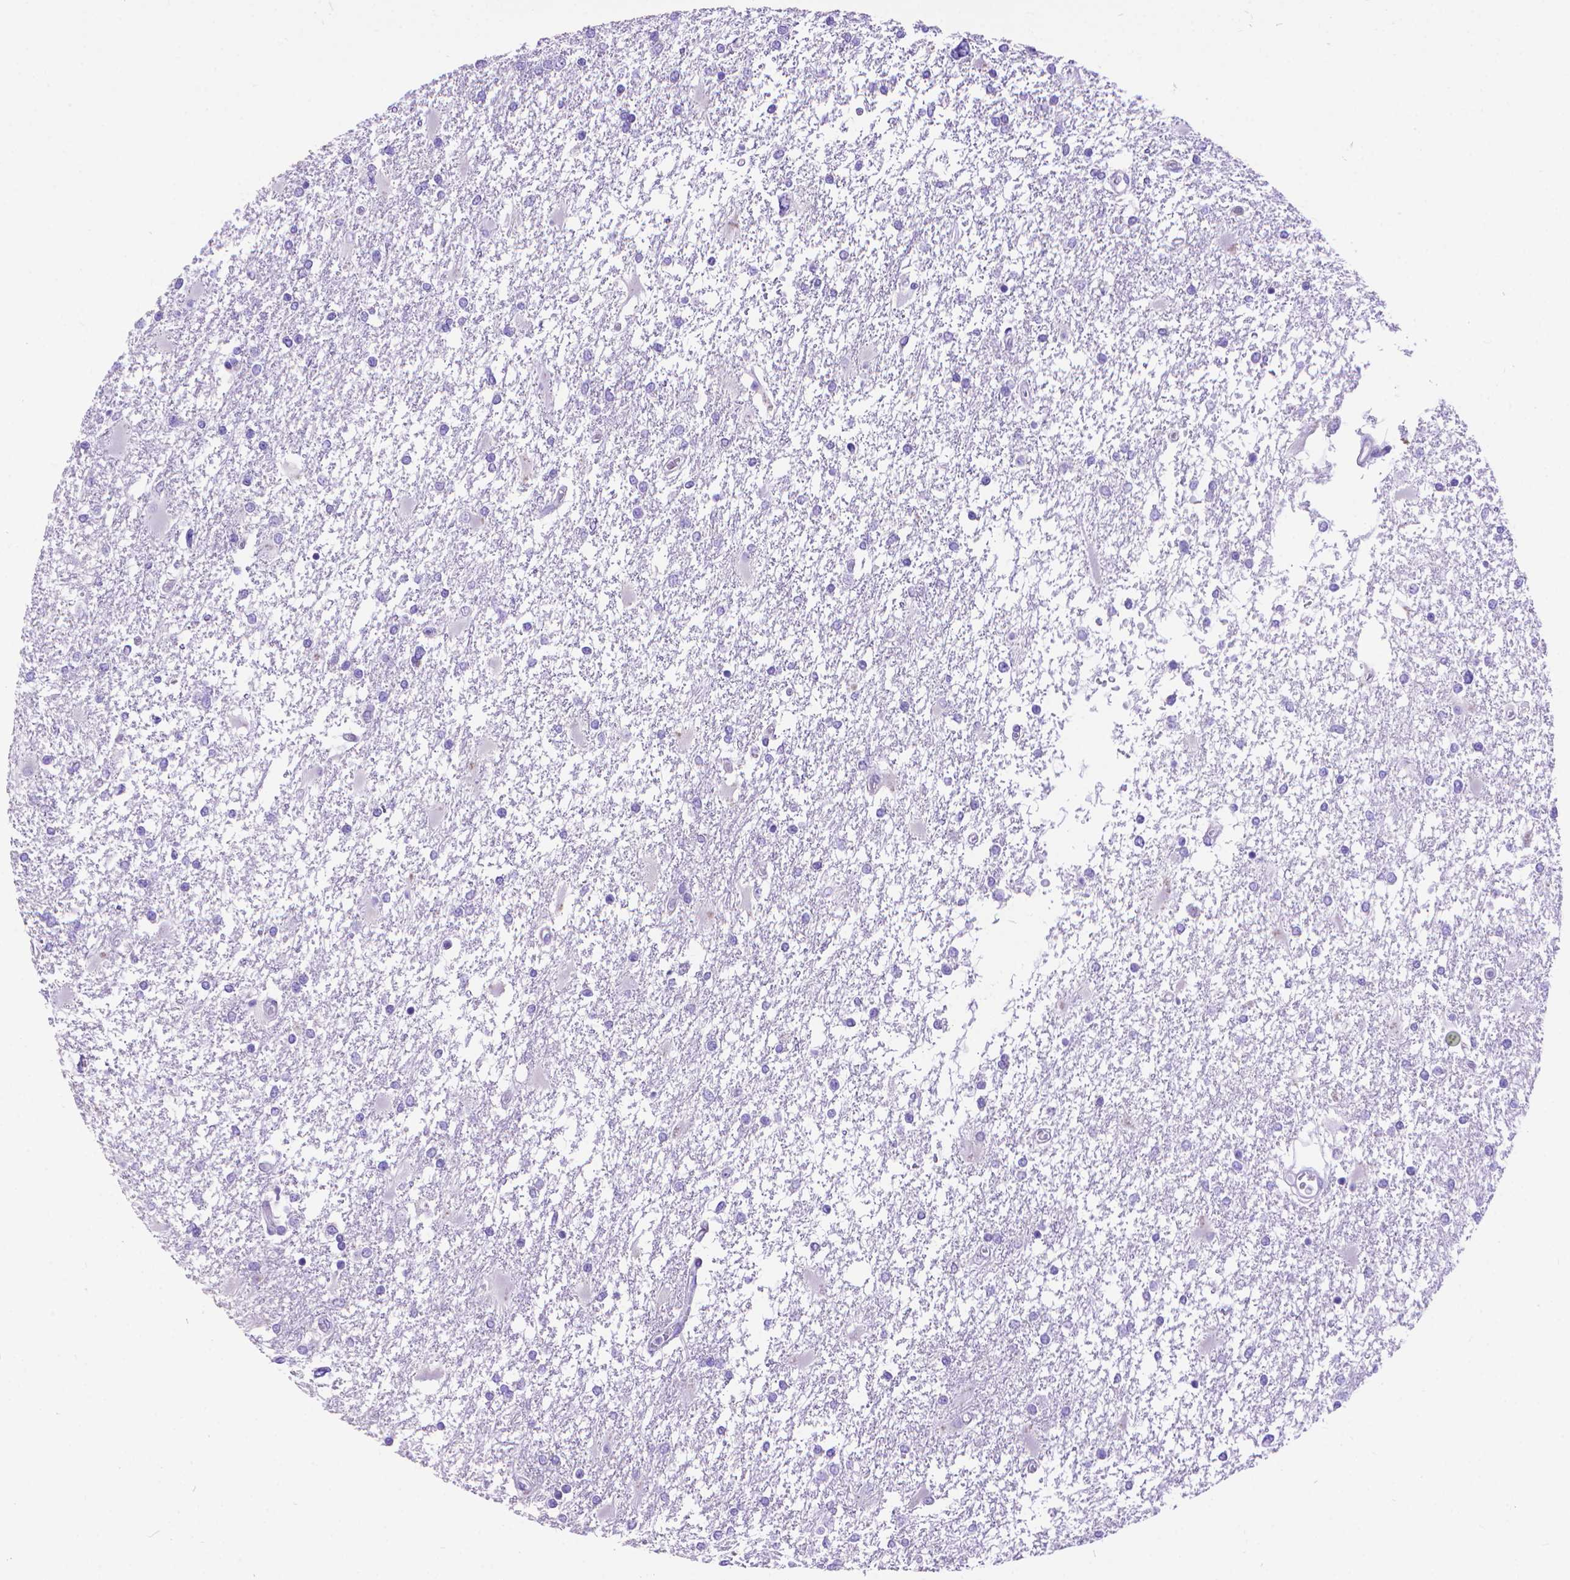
{"staining": {"intensity": "negative", "quantity": "none", "location": "none"}, "tissue": "glioma", "cell_type": "Tumor cells", "image_type": "cancer", "snomed": [{"axis": "morphology", "description": "Glioma, malignant, High grade"}, {"axis": "topography", "description": "Cerebral cortex"}], "caption": "Immunohistochemistry of human malignant glioma (high-grade) shows no staining in tumor cells.", "gene": "DHRS2", "patient": {"sex": "male", "age": 79}}